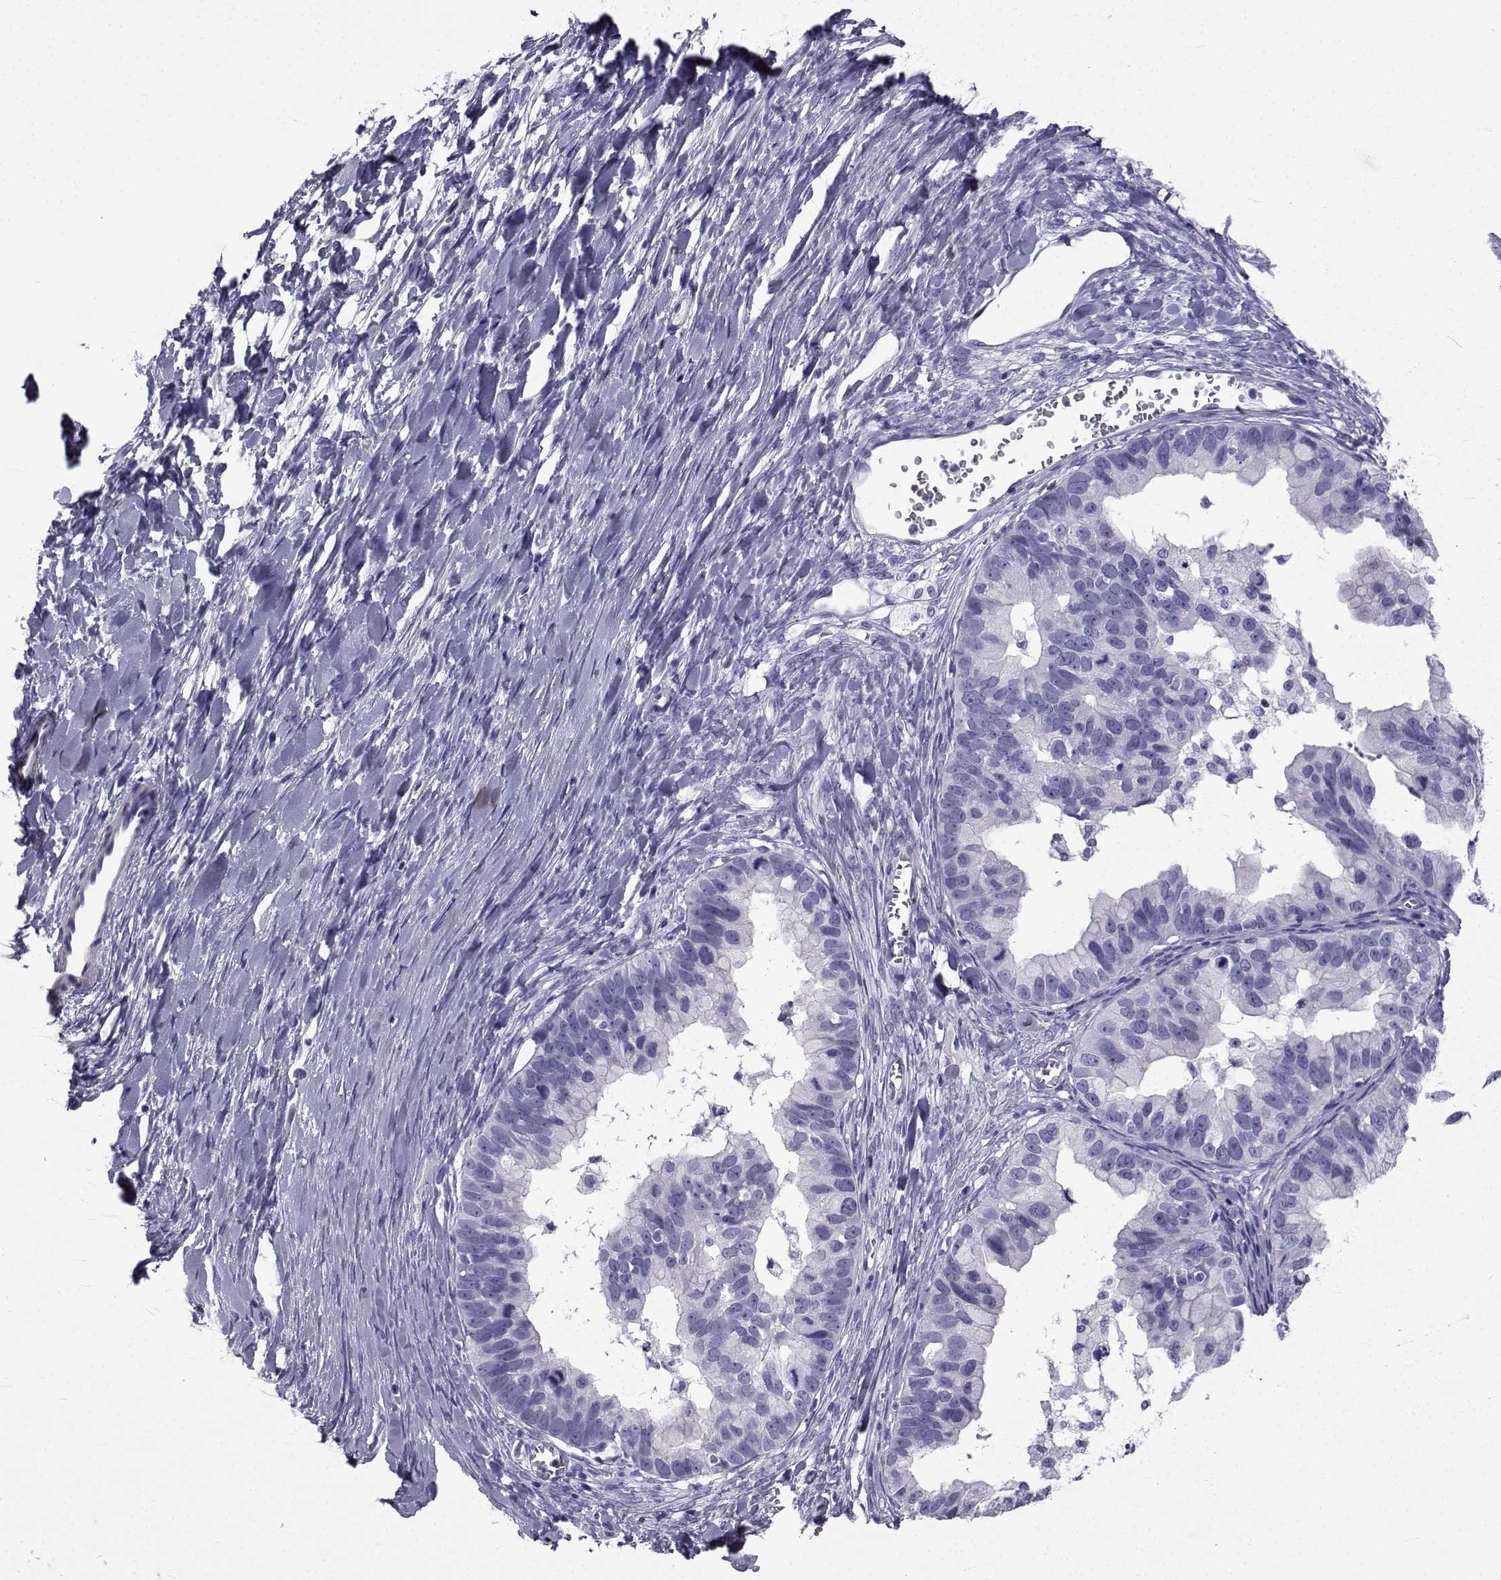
{"staining": {"intensity": "negative", "quantity": "none", "location": "none"}, "tissue": "ovarian cancer", "cell_type": "Tumor cells", "image_type": "cancer", "snomed": [{"axis": "morphology", "description": "Cystadenocarcinoma, mucinous, NOS"}, {"axis": "topography", "description": "Ovary"}], "caption": "DAB immunohistochemical staining of ovarian cancer demonstrates no significant positivity in tumor cells.", "gene": "SPANXD", "patient": {"sex": "female", "age": 76}}